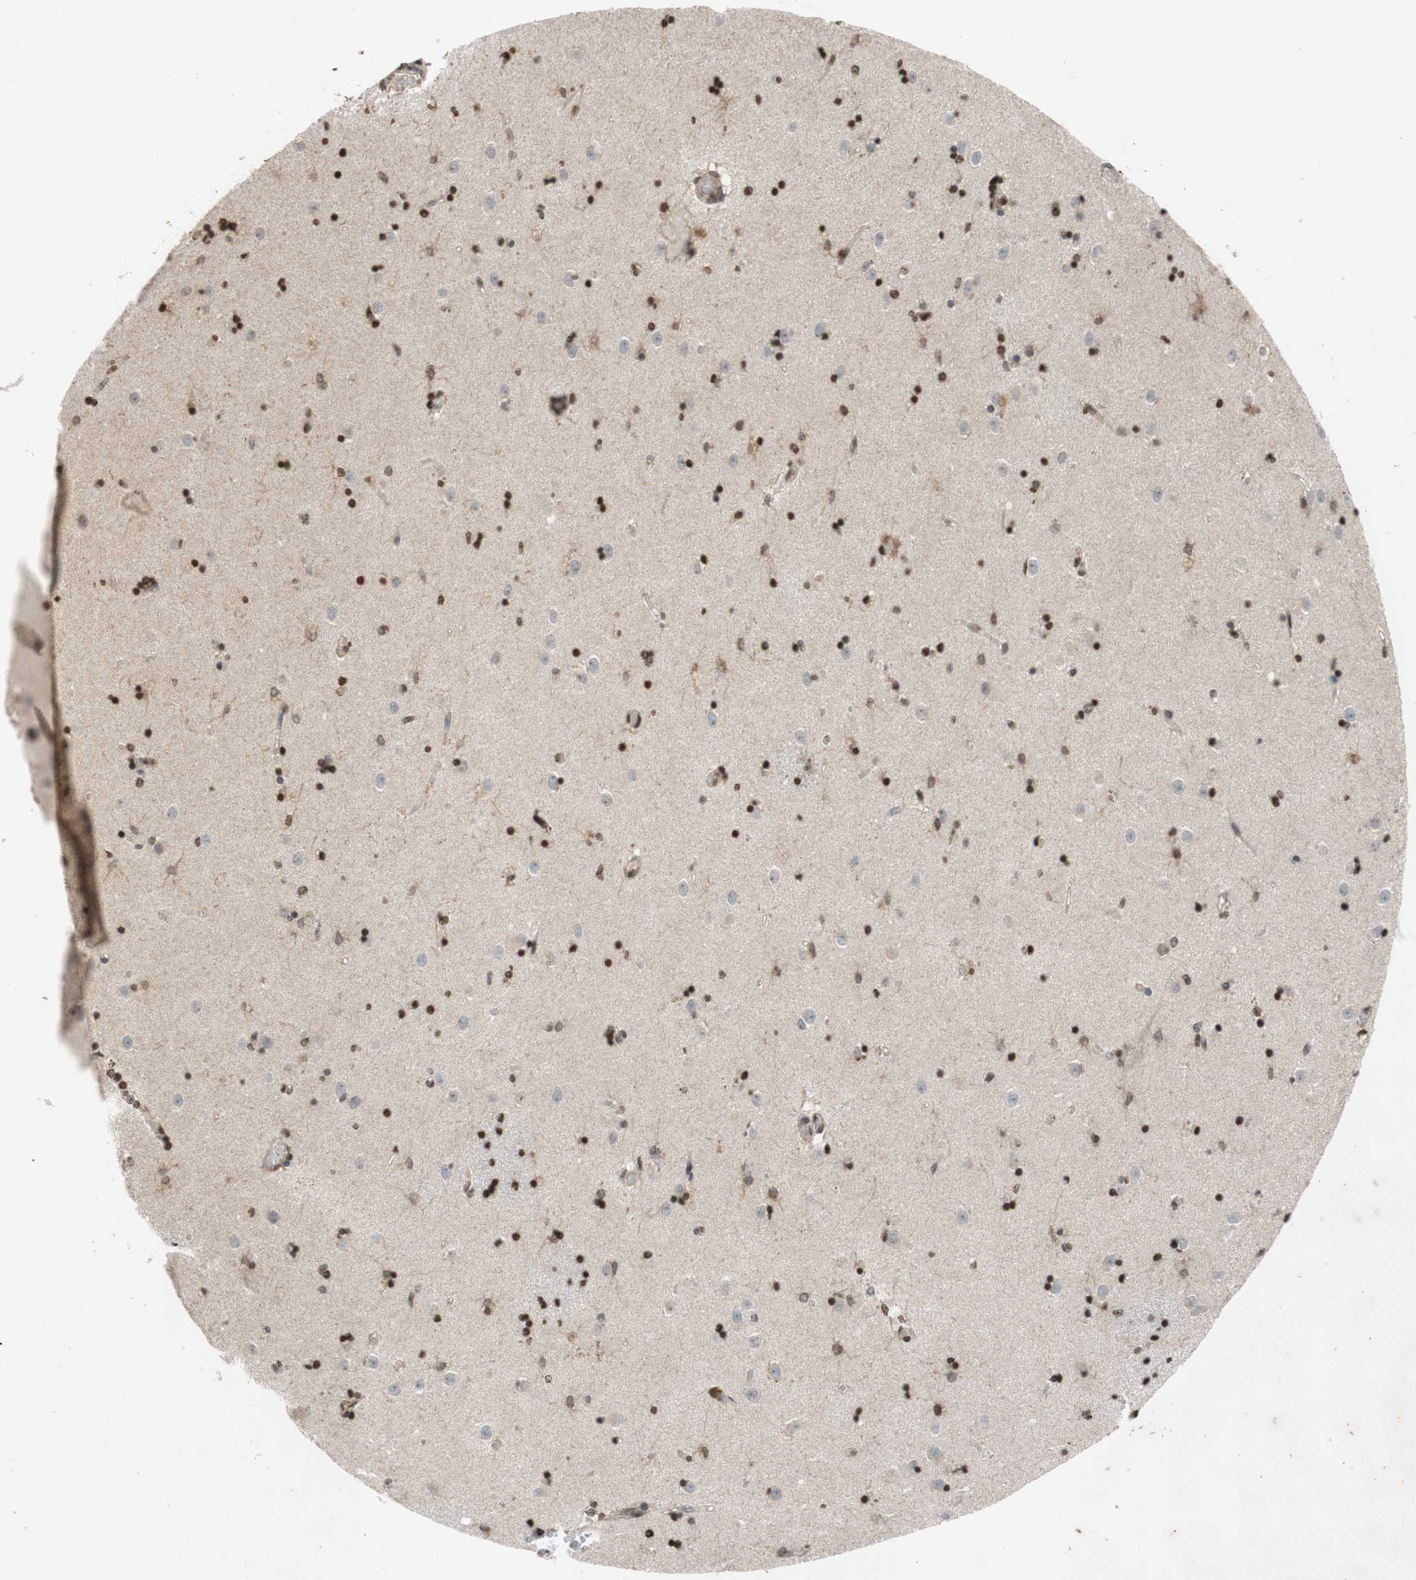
{"staining": {"intensity": "strong", "quantity": "25%-75%", "location": "nuclear"}, "tissue": "caudate", "cell_type": "Glial cells", "image_type": "normal", "snomed": [{"axis": "morphology", "description": "Normal tissue, NOS"}, {"axis": "topography", "description": "Lateral ventricle wall"}], "caption": "The photomicrograph reveals a brown stain indicating the presence of a protein in the nuclear of glial cells in caudate.", "gene": "MCM6", "patient": {"sex": "female", "age": 54}}